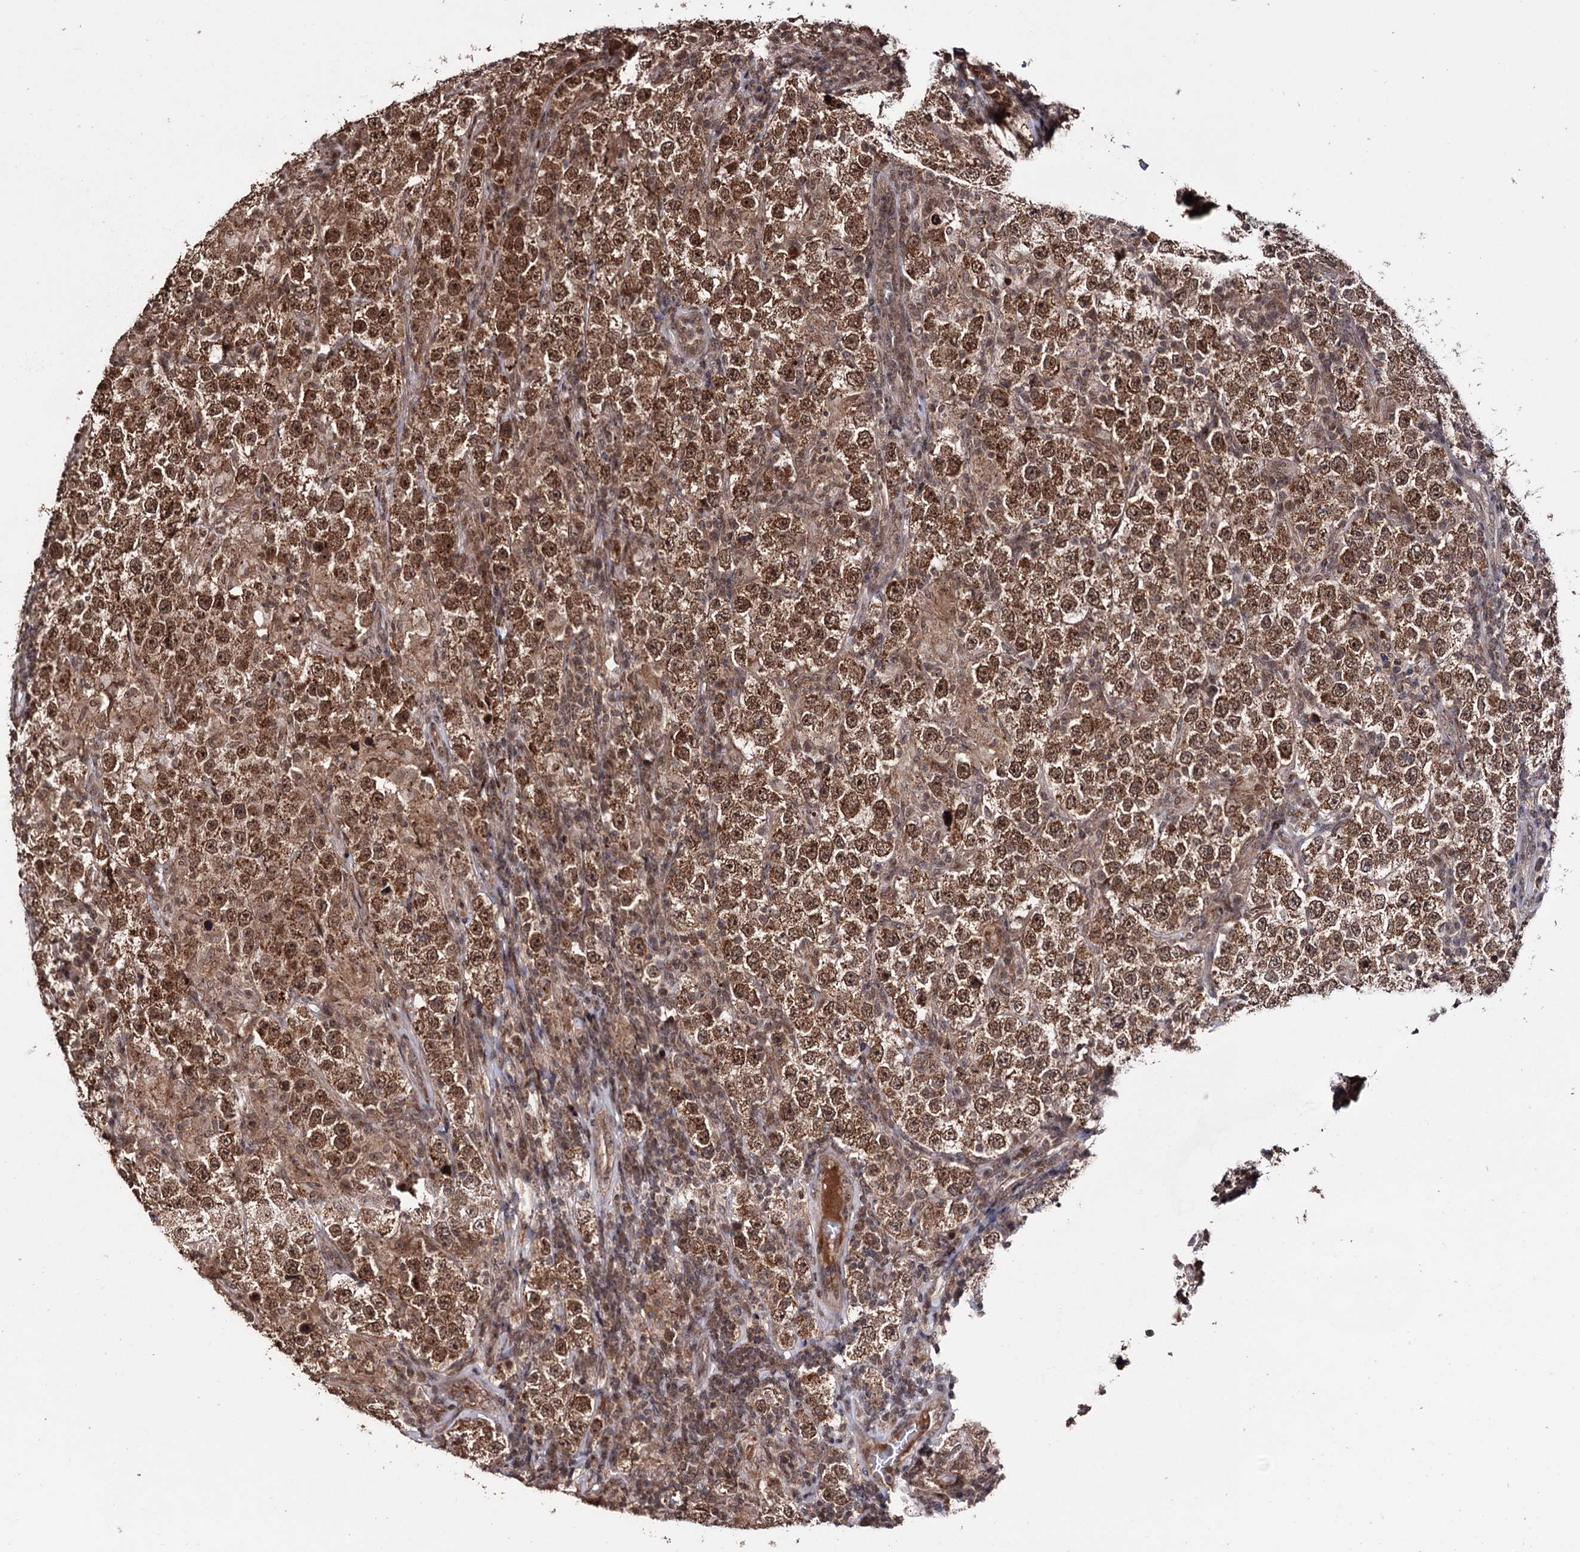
{"staining": {"intensity": "strong", "quantity": ">75%", "location": "cytoplasmic/membranous,nuclear"}, "tissue": "testis cancer", "cell_type": "Tumor cells", "image_type": "cancer", "snomed": [{"axis": "morphology", "description": "Normal tissue, NOS"}, {"axis": "morphology", "description": "Urothelial carcinoma, High grade"}, {"axis": "morphology", "description": "Seminoma, NOS"}, {"axis": "morphology", "description": "Carcinoma, Embryonal, NOS"}, {"axis": "topography", "description": "Urinary bladder"}, {"axis": "topography", "description": "Testis"}], "caption": "Testis cancer (seminoma) stained for a protein (brown) demonstrates strong cytoplasmic/membranous and nuclear positive staining in about >75% of tumor cells.", "gene": "KLF5", "patient": {"sex": "male", "age": 41}}